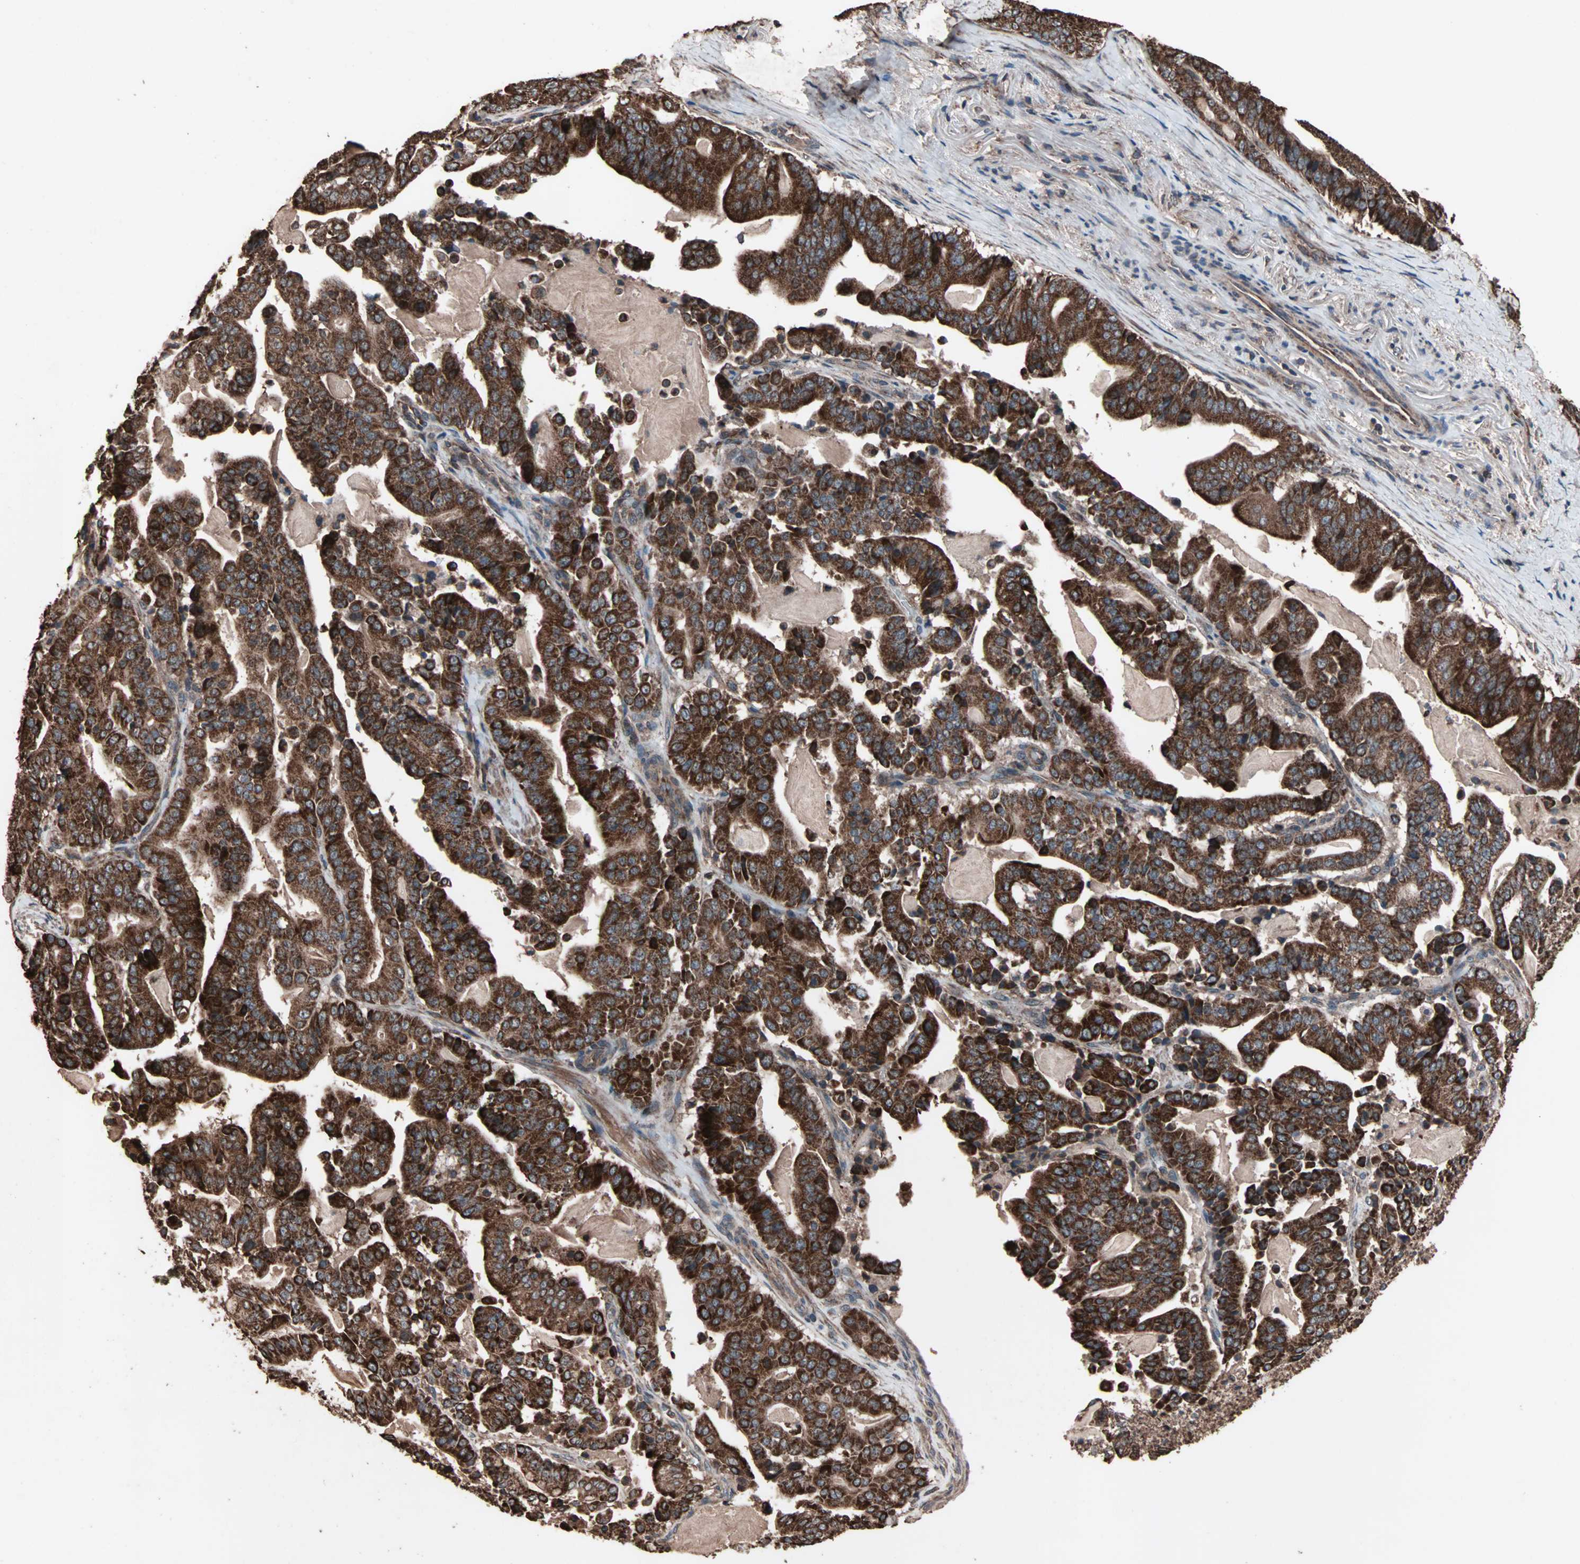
{"staining": {"intensity": "strong", "quantity": ">75%", "location": "cytoplasmic/membranous"}, "tissue": "pancreatic cancer", "cell_type": "Tumor cells", "image_type": "cancer", "snomed": [{"axis": "morphology", "description": "Adenocarcinoma, NOS"}, {"axis": "topography", "description": "Pancreas"}], "caption": "High-power microscopy captured an IHC image of pancreatic cancer (adenocarcinoma), revealing strong cytoplasmic/membranous expression in approximately >75% of tumor cells. Nuclei are stained in blue.", "gene": "MRPL2", "patient": {"sex": "male", "age": 63}}